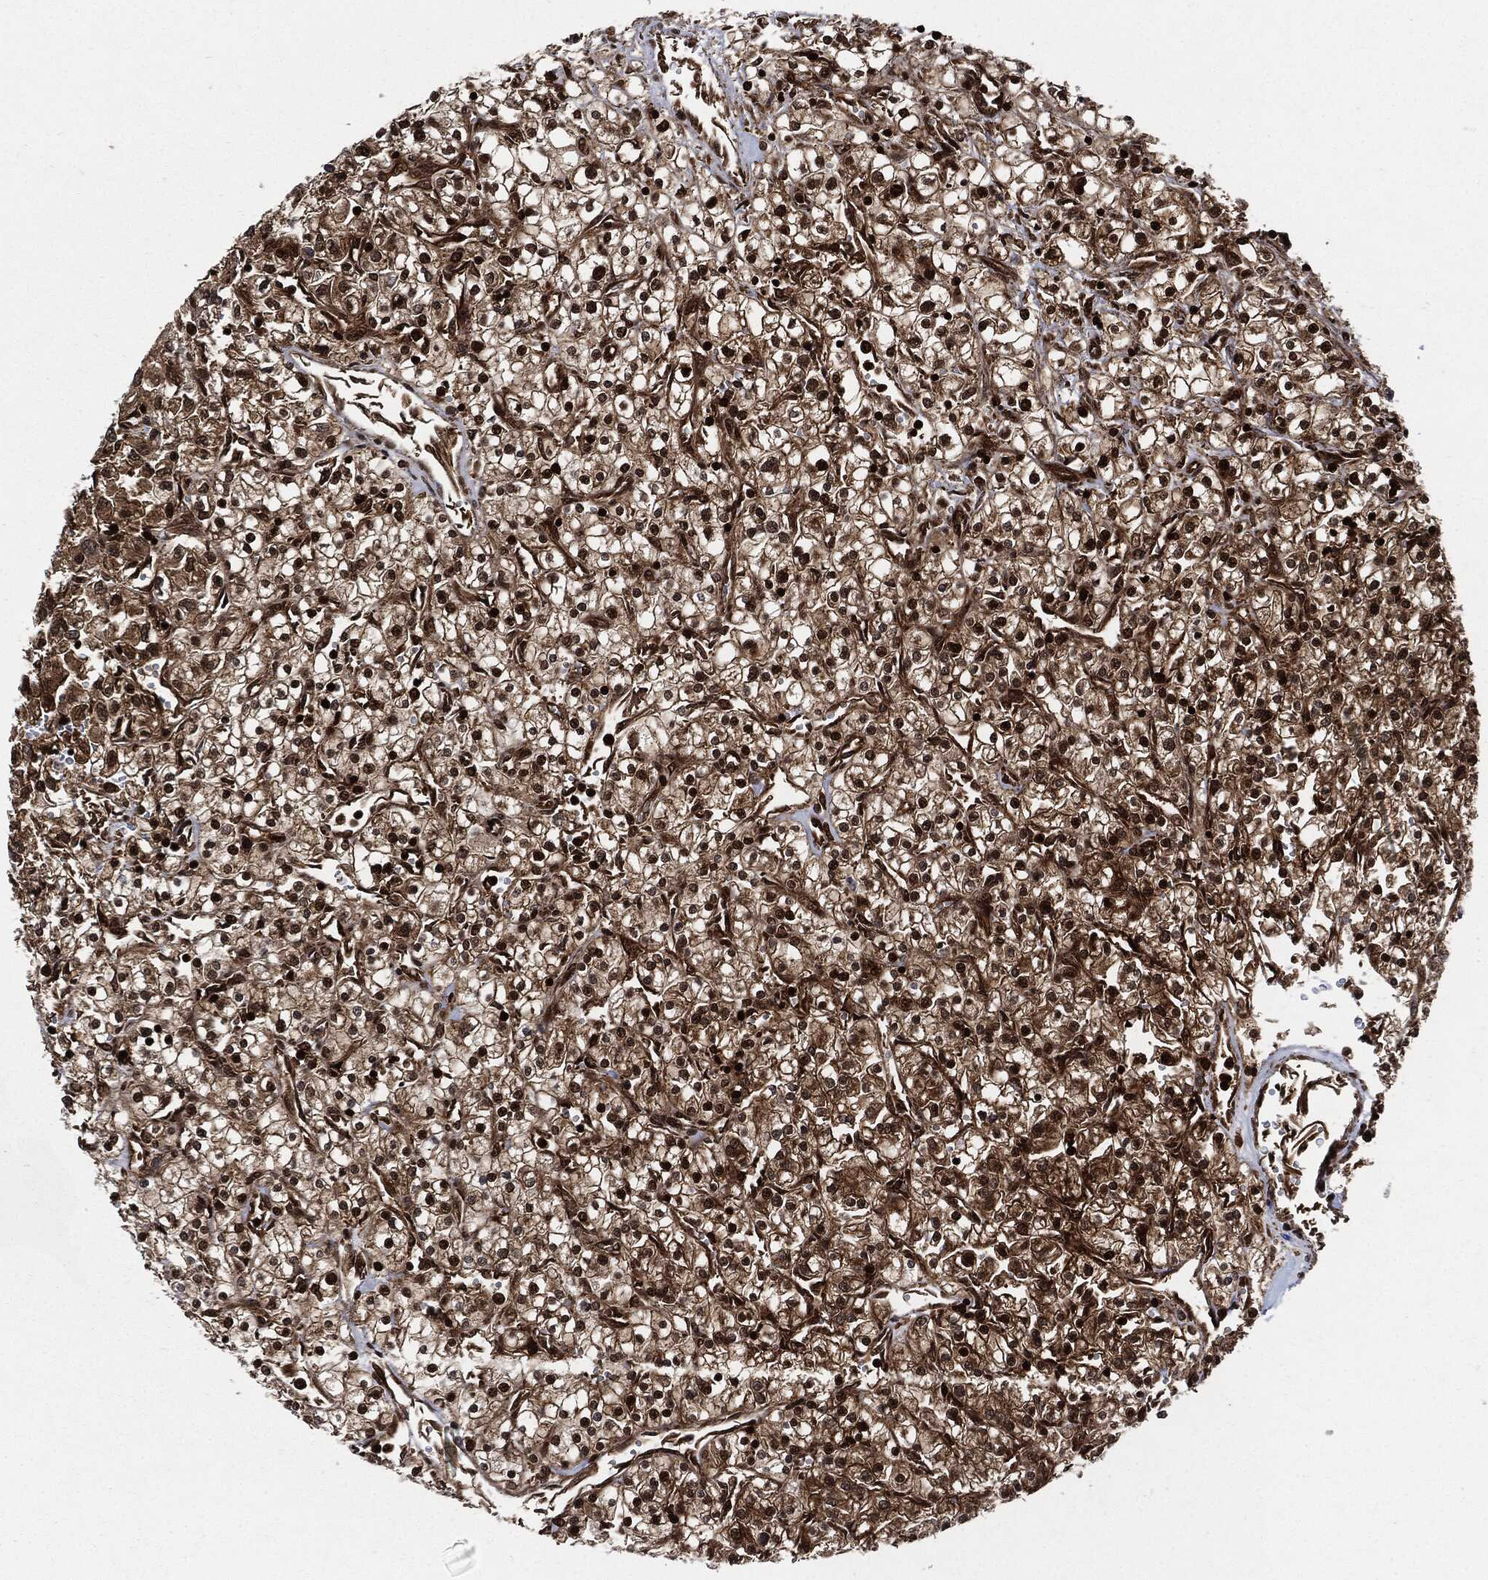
{"staining": {"intensity": "strong", "quantity": ">75%", "location": "cytoplasmic/membranous"}, "tissue": "renal cancer", "cell_type": "Tumor cells", "image_type": "cancer", "snomed": [{"axis": "morphology", "description": "Adenocarcinoma, NOS"}, {"axis": "topography", "description": "Kidney"}], "caption": "Renal cancer tissue reveals strong cytoplasmic/membranous staining in about >75% of tumor cells, visualized by immunohistochemistry.", "gene": "YWHAB", "patient": {"sex": "male", "age": 80}}